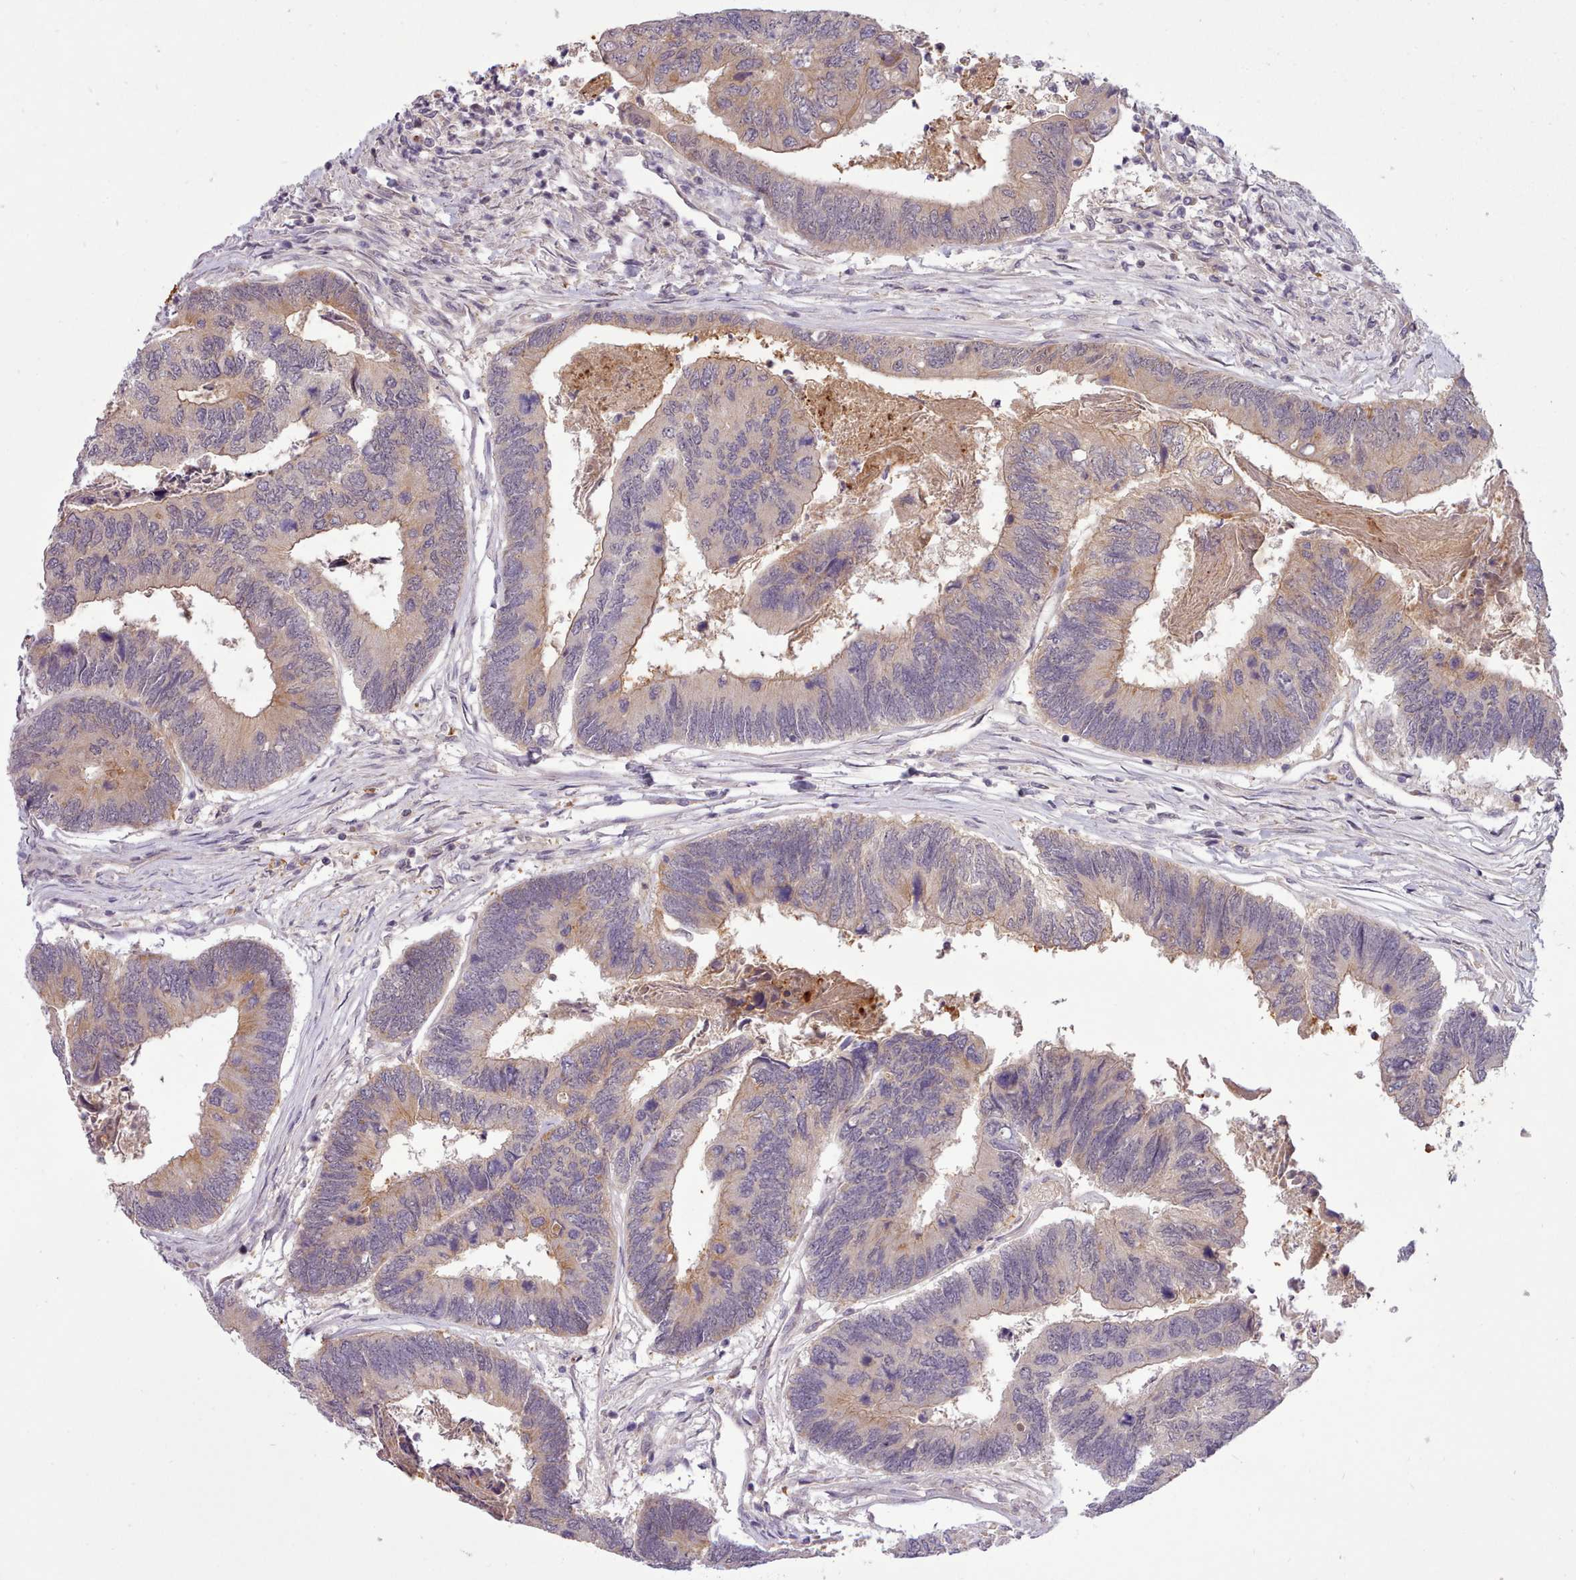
{"staining": {"intensity": "moderate", "quantity": "<25%", "location": "cytoplasmic/membranous"}, "tissue": "colorectal cancer", "cell_type": "Tumor cells", "image_type": "cancer", "snomed": [{"axis": "morphology", "description": "Adenocarcinoma, NOS"}, {"axis": "topography", "description": "Colon"}], "caption": "Immunohistochemistry image of neoplastic tissue: colorectal cancer (adenocarcinoma) stained using immunohistochemistry (IHC) exhibits low levels of moderate protein expression localized specifically in the cytoplasmic/membranous of tumor cells, appearing as a cytoplasmic/membranous brown color.", "gene": "ARL17A", "patient": {"sex": "female", "age": 67}}